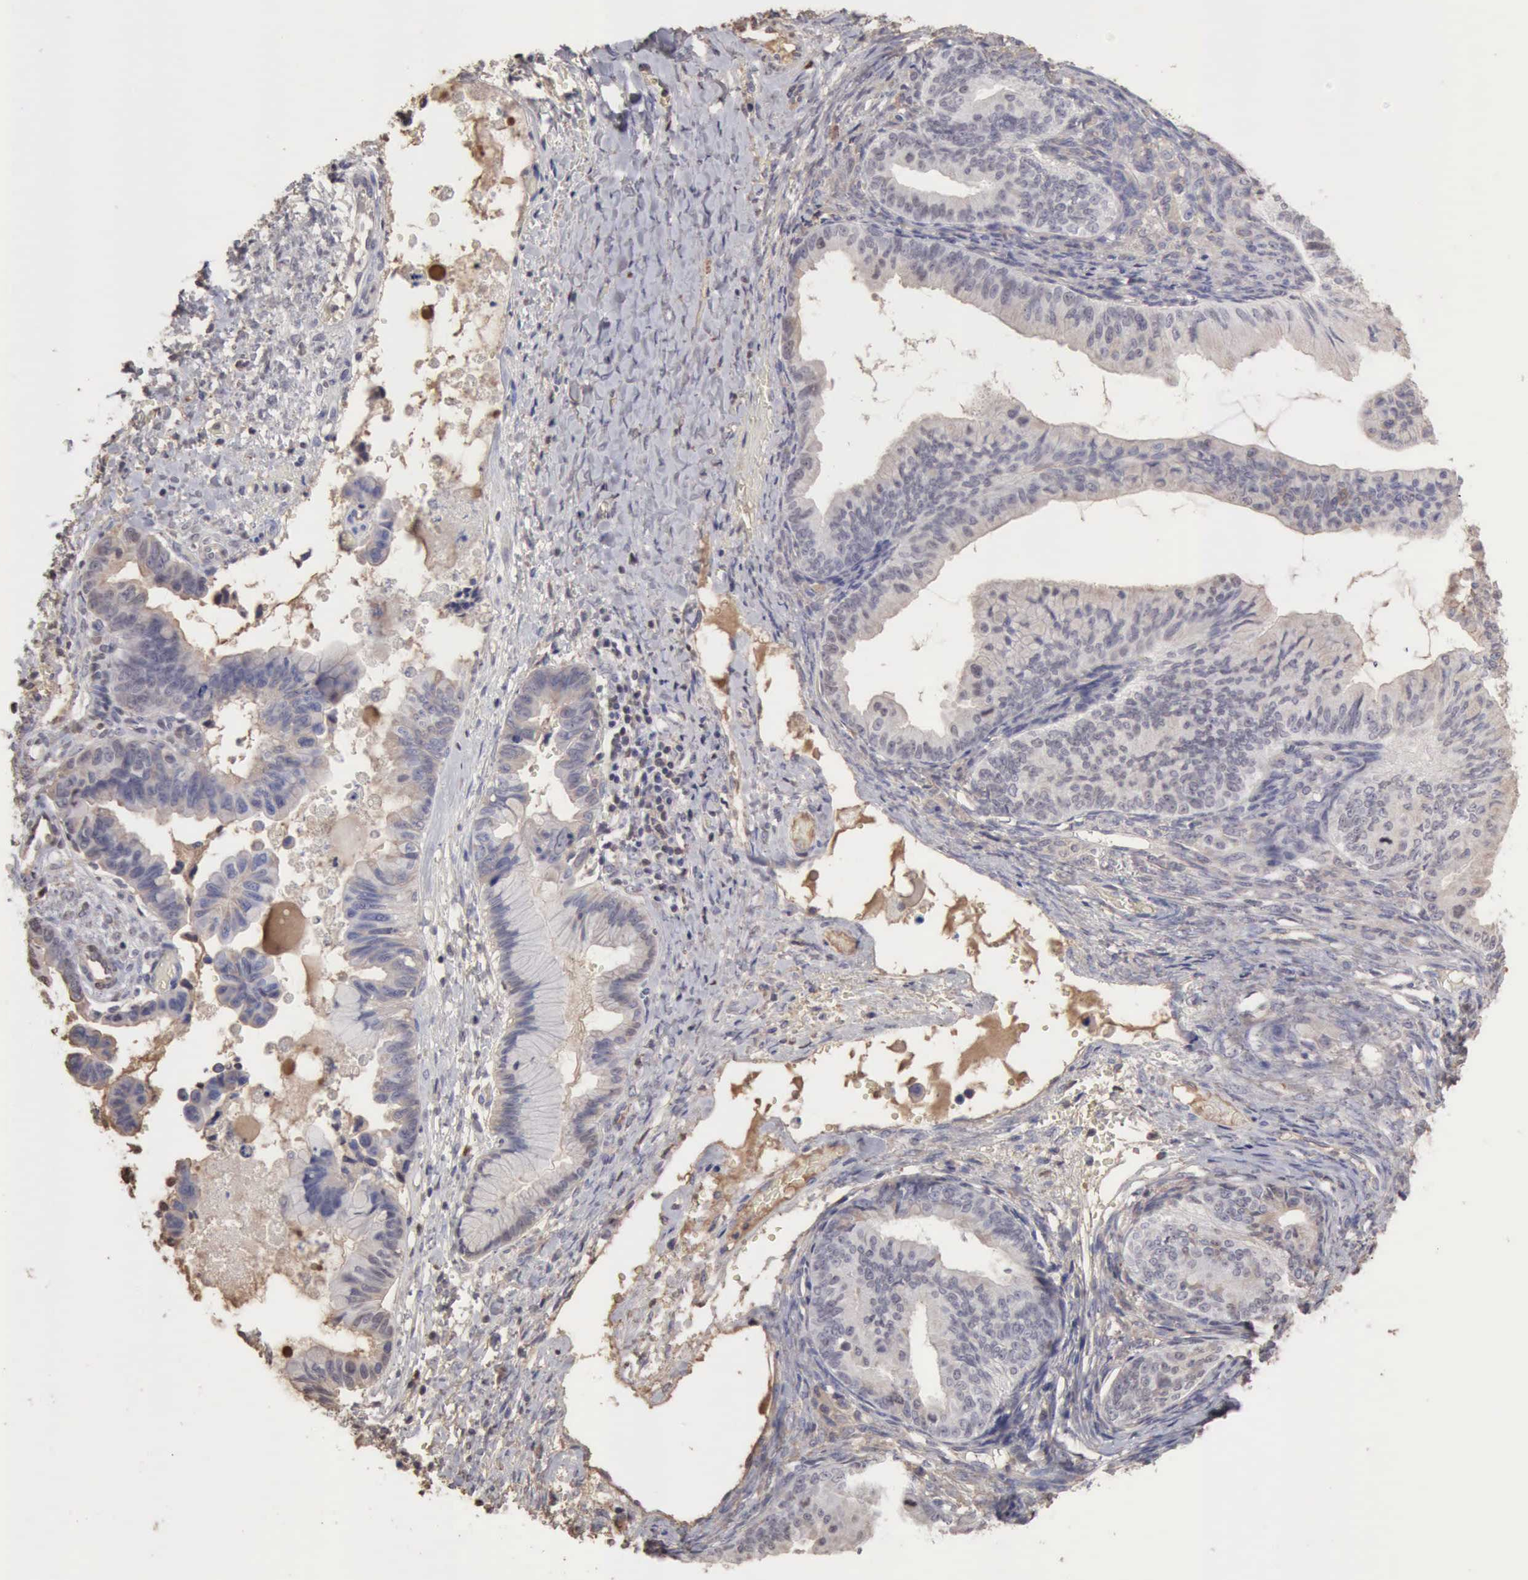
{"staining": {"intensity": "weak", "quantity": "<25%", "location": "cytoplasmic/membranous"}, "tissue": "ovarian cancer", "cell_type": "Tumor cells", "image_type": "cancer", "snomed": [{"axis": "morphology", "description": "Cystadenocarcinoma, mucinous, NOS"}, {"axis": "topography", "description": "Ovary"}], "caption": "DAB immunohistochemical staining of ovarian cancer (mucinous cystadenocarcinoma) shows no significant staining in tumor cells.", "gene": "SERPINA1", "patient": {"sex": "female", "age": 36}}